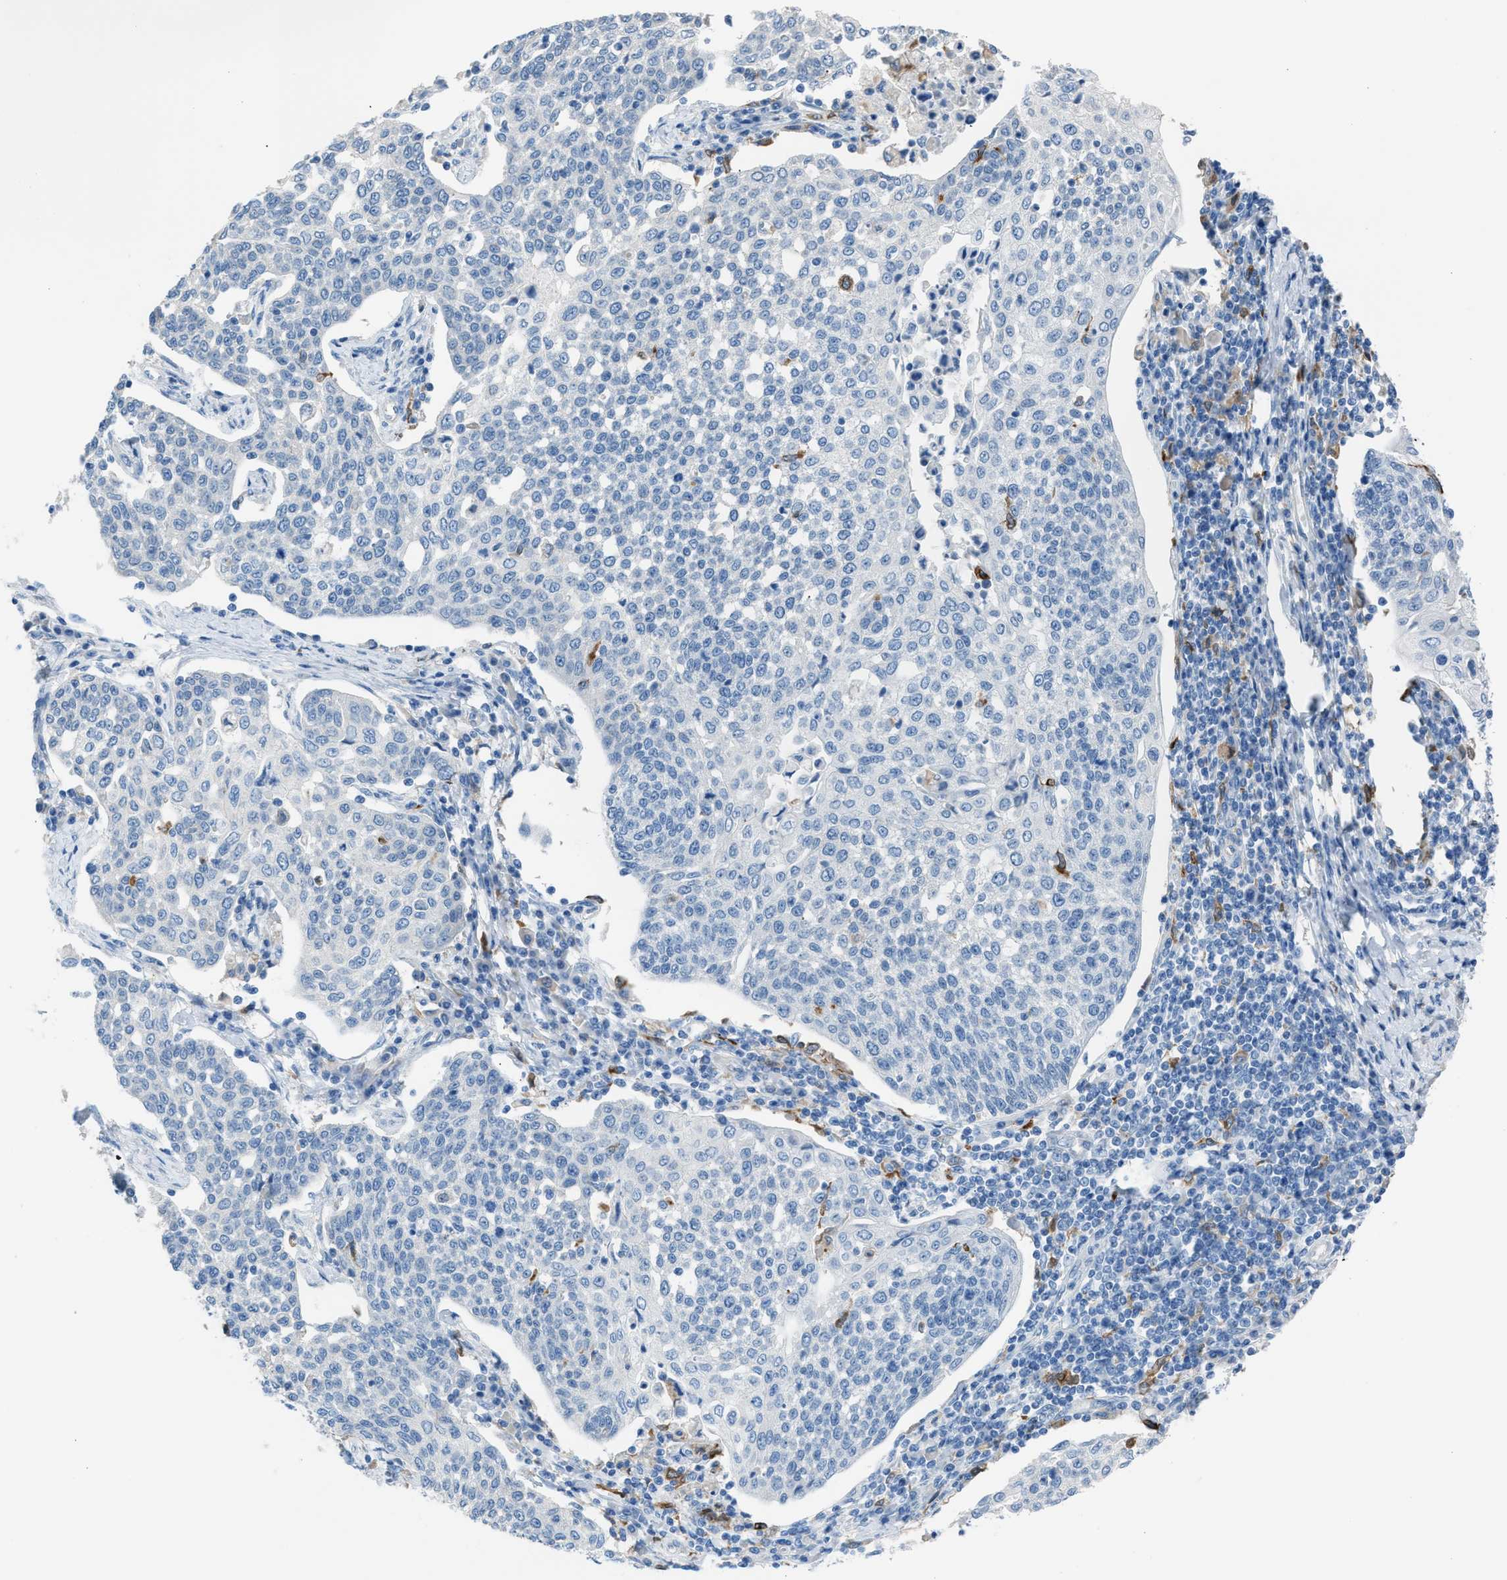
{"staining": {"intensity": "negative", "quantity": "none", "location": "none"}, "tissue": "cervical cancer", "cell_type": "Tumor cells", "image_type": "cancer", "snomed": [{"axis": "morphology", "description": "Squamous cell carcinoma, NOS"}, {"axis": "topography", "description": "Cervix"}], "caption": "Immunohistochemical staining of human cervical squamous cell carcinoma reveals no significant expression in tumor cells.", "gene": "CLEC10A", "patient": {"sex": "female", "age": 34}}